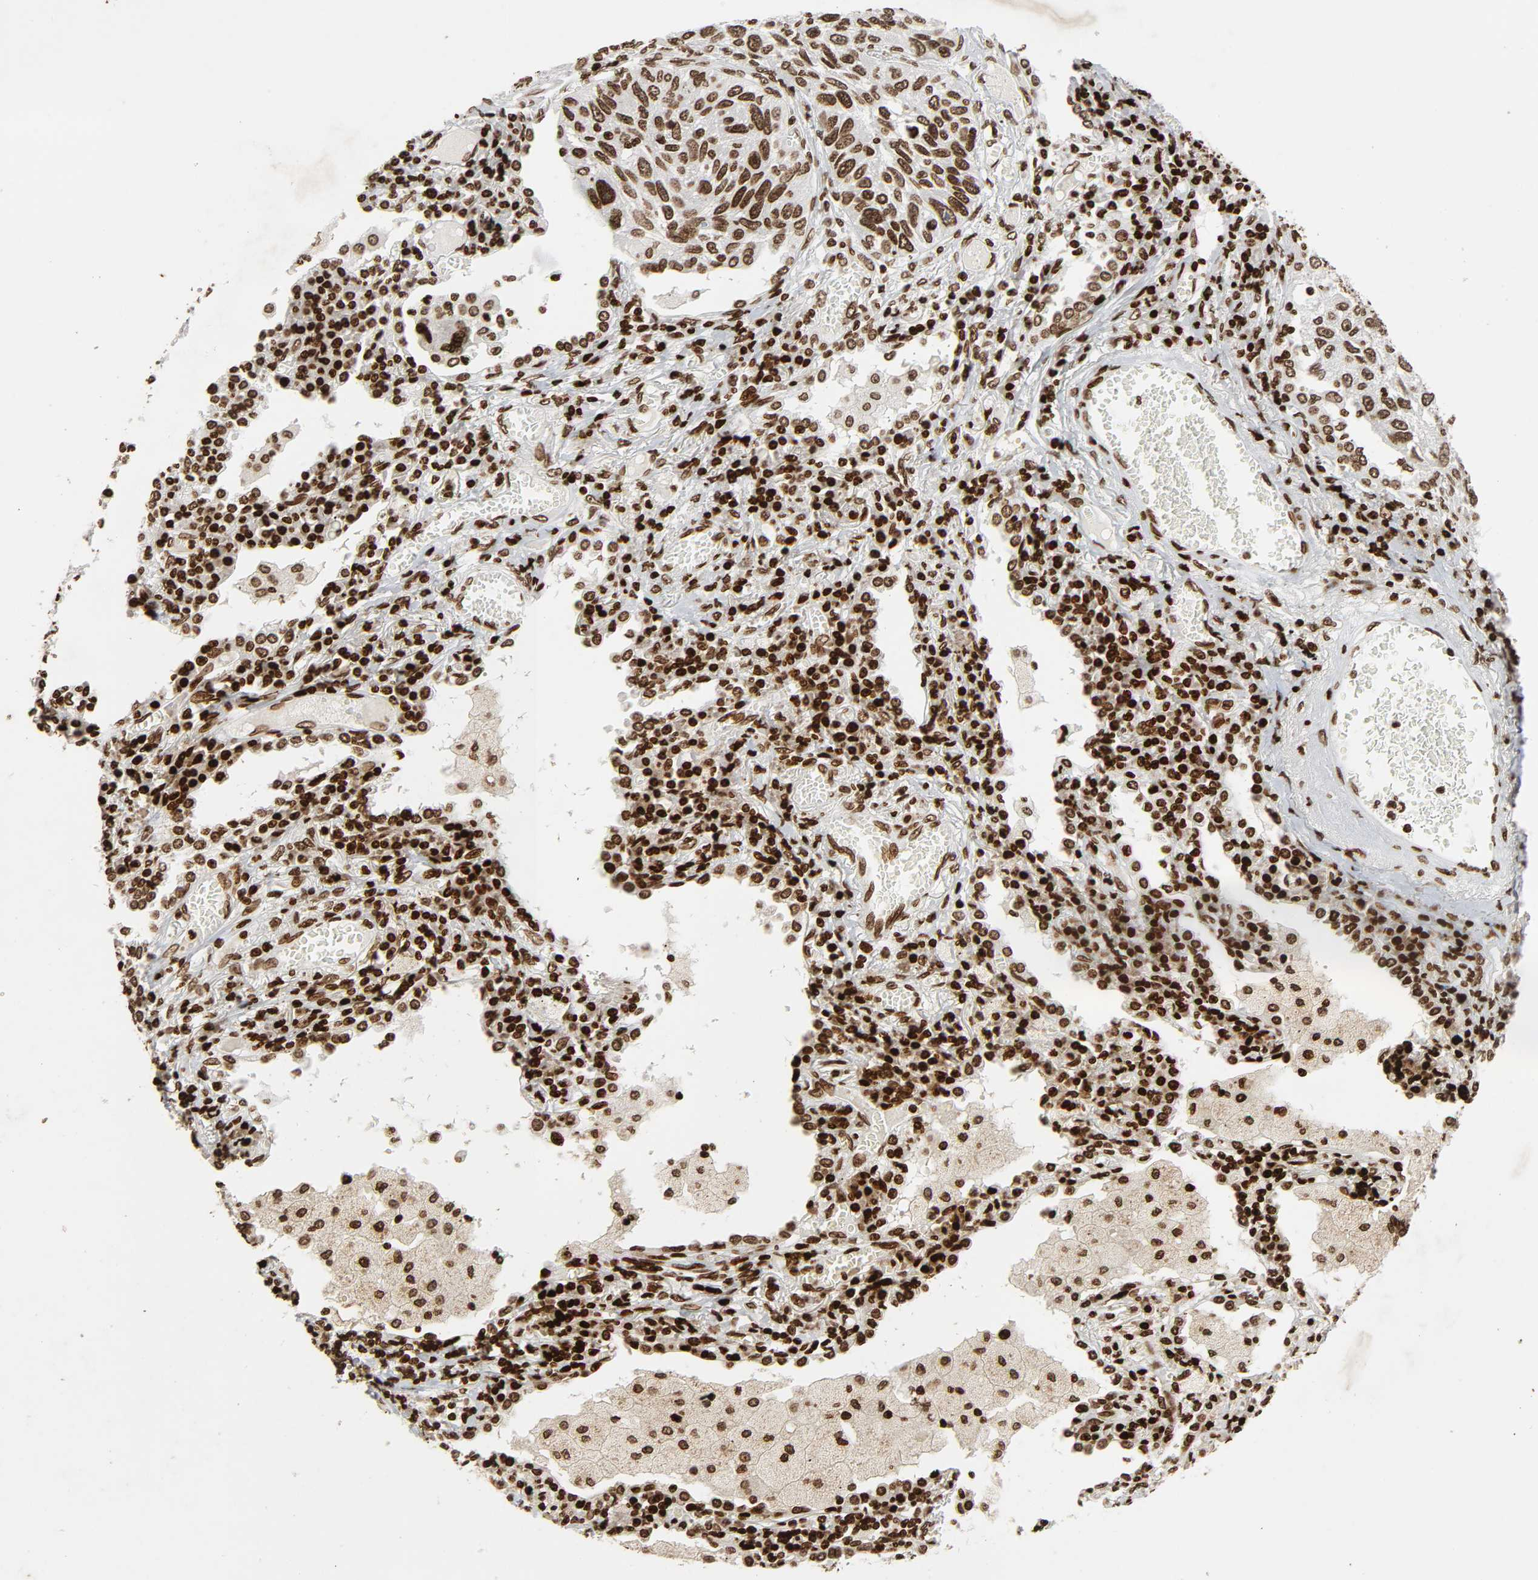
{"staining": {"intensity": "strong", "quantity": ">75%", "location": "nuclear"}, "tissue": "lung cancer", "cell_type": "Tumor cells", "image_type": "cancer", "snomed": [{"axis": "morphology", "description": "Squamous cell carcinoma, NOS"}, {"axis": "topography", "description": "Lung"}], "caption": "DAB (3,3'-diaminobenzidine) immunohistochemical staining of human lung cancer (squamous cell carcinoma) shows strong nuclear protein expression in about >75% of tumor cells. The staining was performed using DAB to visualize the protein expression in brown, while the nuclei were stained in blue with hematoxylin (Magnification: 20x).", "gene": "RXRA", "patient": {"sex": "male", "age": 71}}